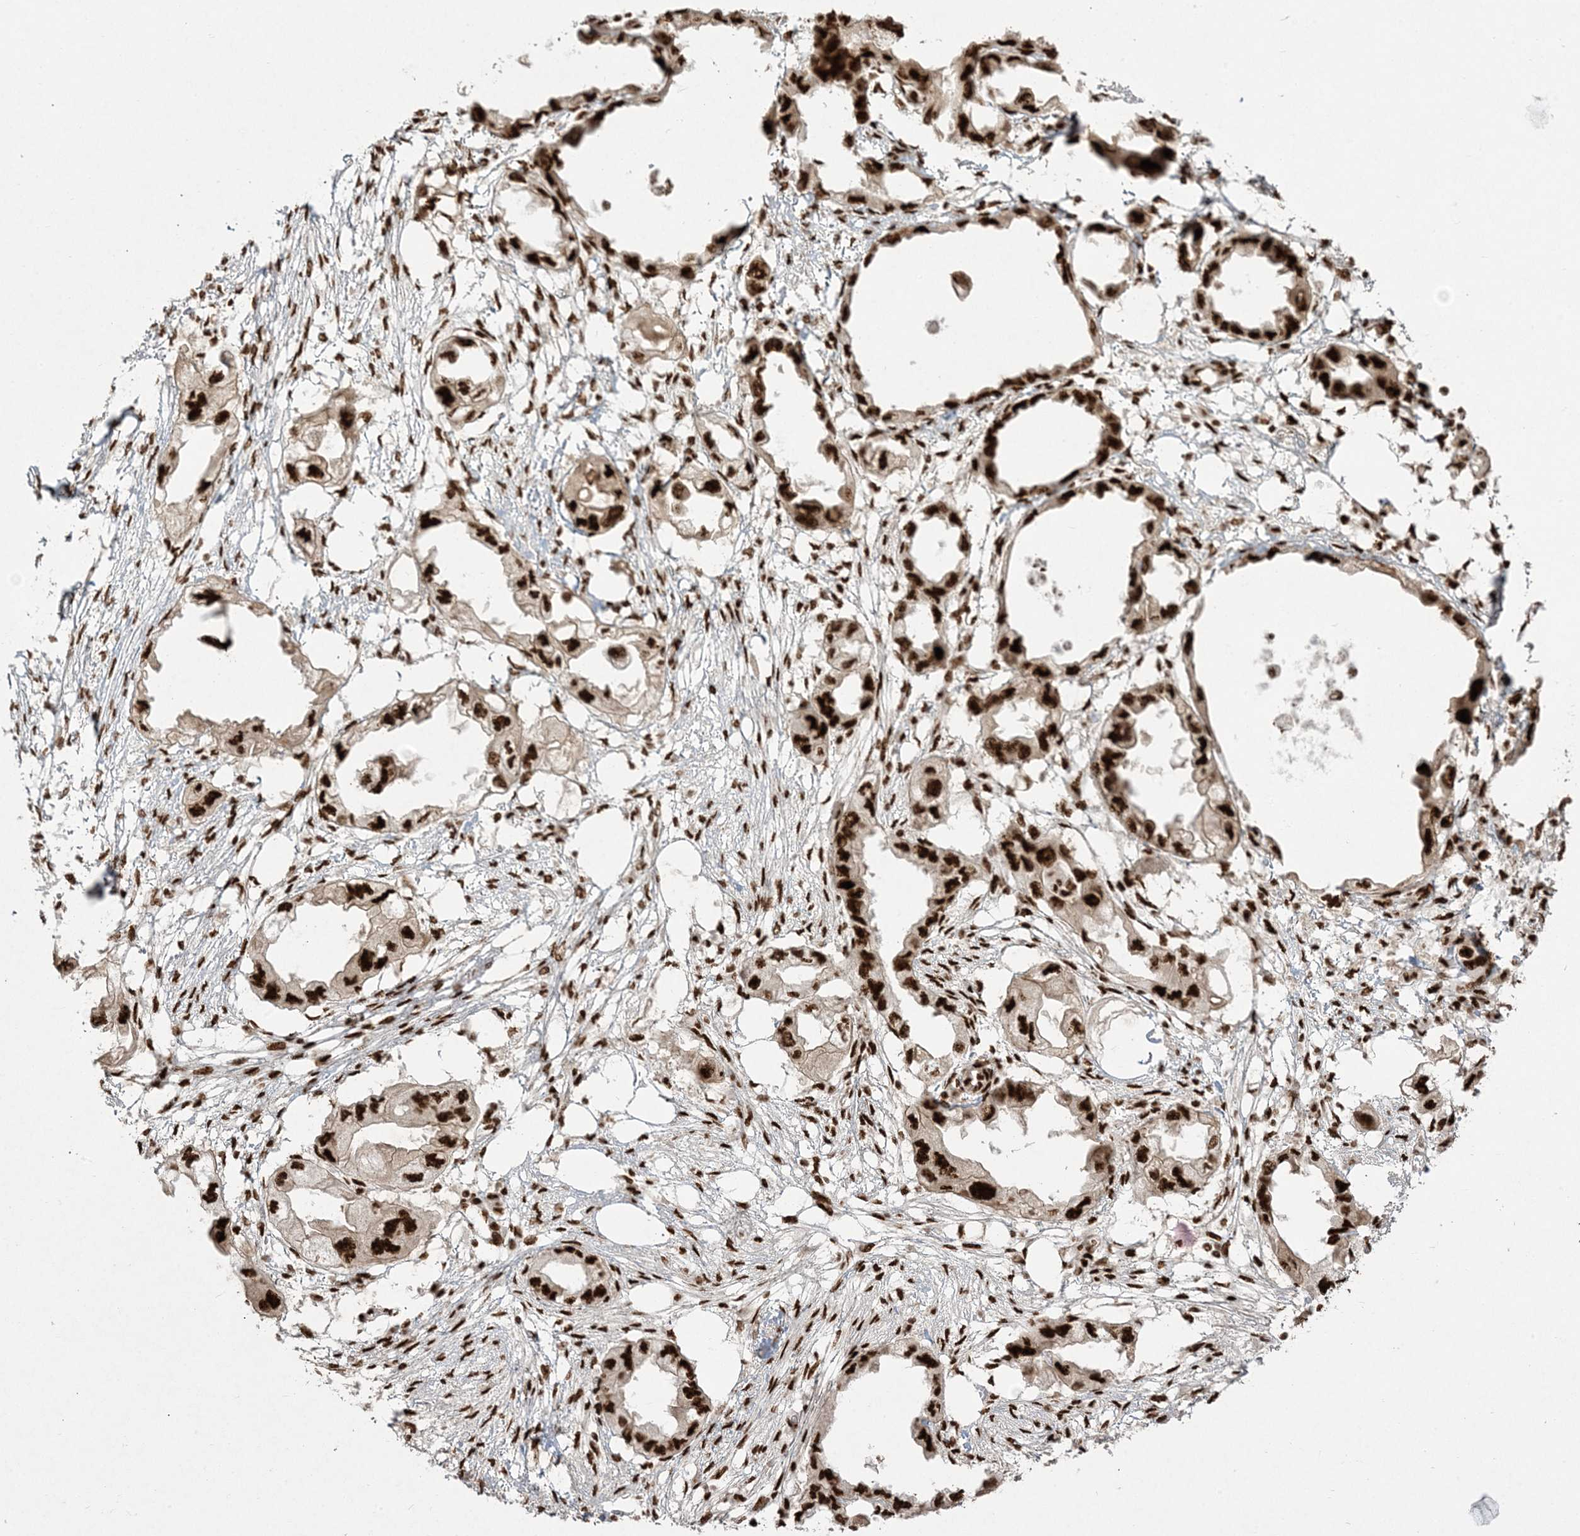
{"staining": {"intensity": "strong", "quantity": ">75%", "location": "nuclear"}, "tissue": "endometrial cancer", "cell_type": "Tumor cells", "image_type": "cancer", "snomed": [{"axis": "morphology", "description": "Adenocarcinoma, NOS"}, {"axis": "morphology", "description": "Adenocarcinoma, metastatic, NOS"}, {"axis": "topography", "description": "Adipose tissue"}, {"axis": "topography", "description": "Endometrium"}], "caption": "Brown immunohistochemical staining in endometrial metastatic adenocarcinoma shows strong nuclear positivity in about >75% of tumor cells. The protein is shown in brown color, while the nuclei are stained blue.", "gene": "RBM10", "patient": {"sex": "female", "age": 67}}